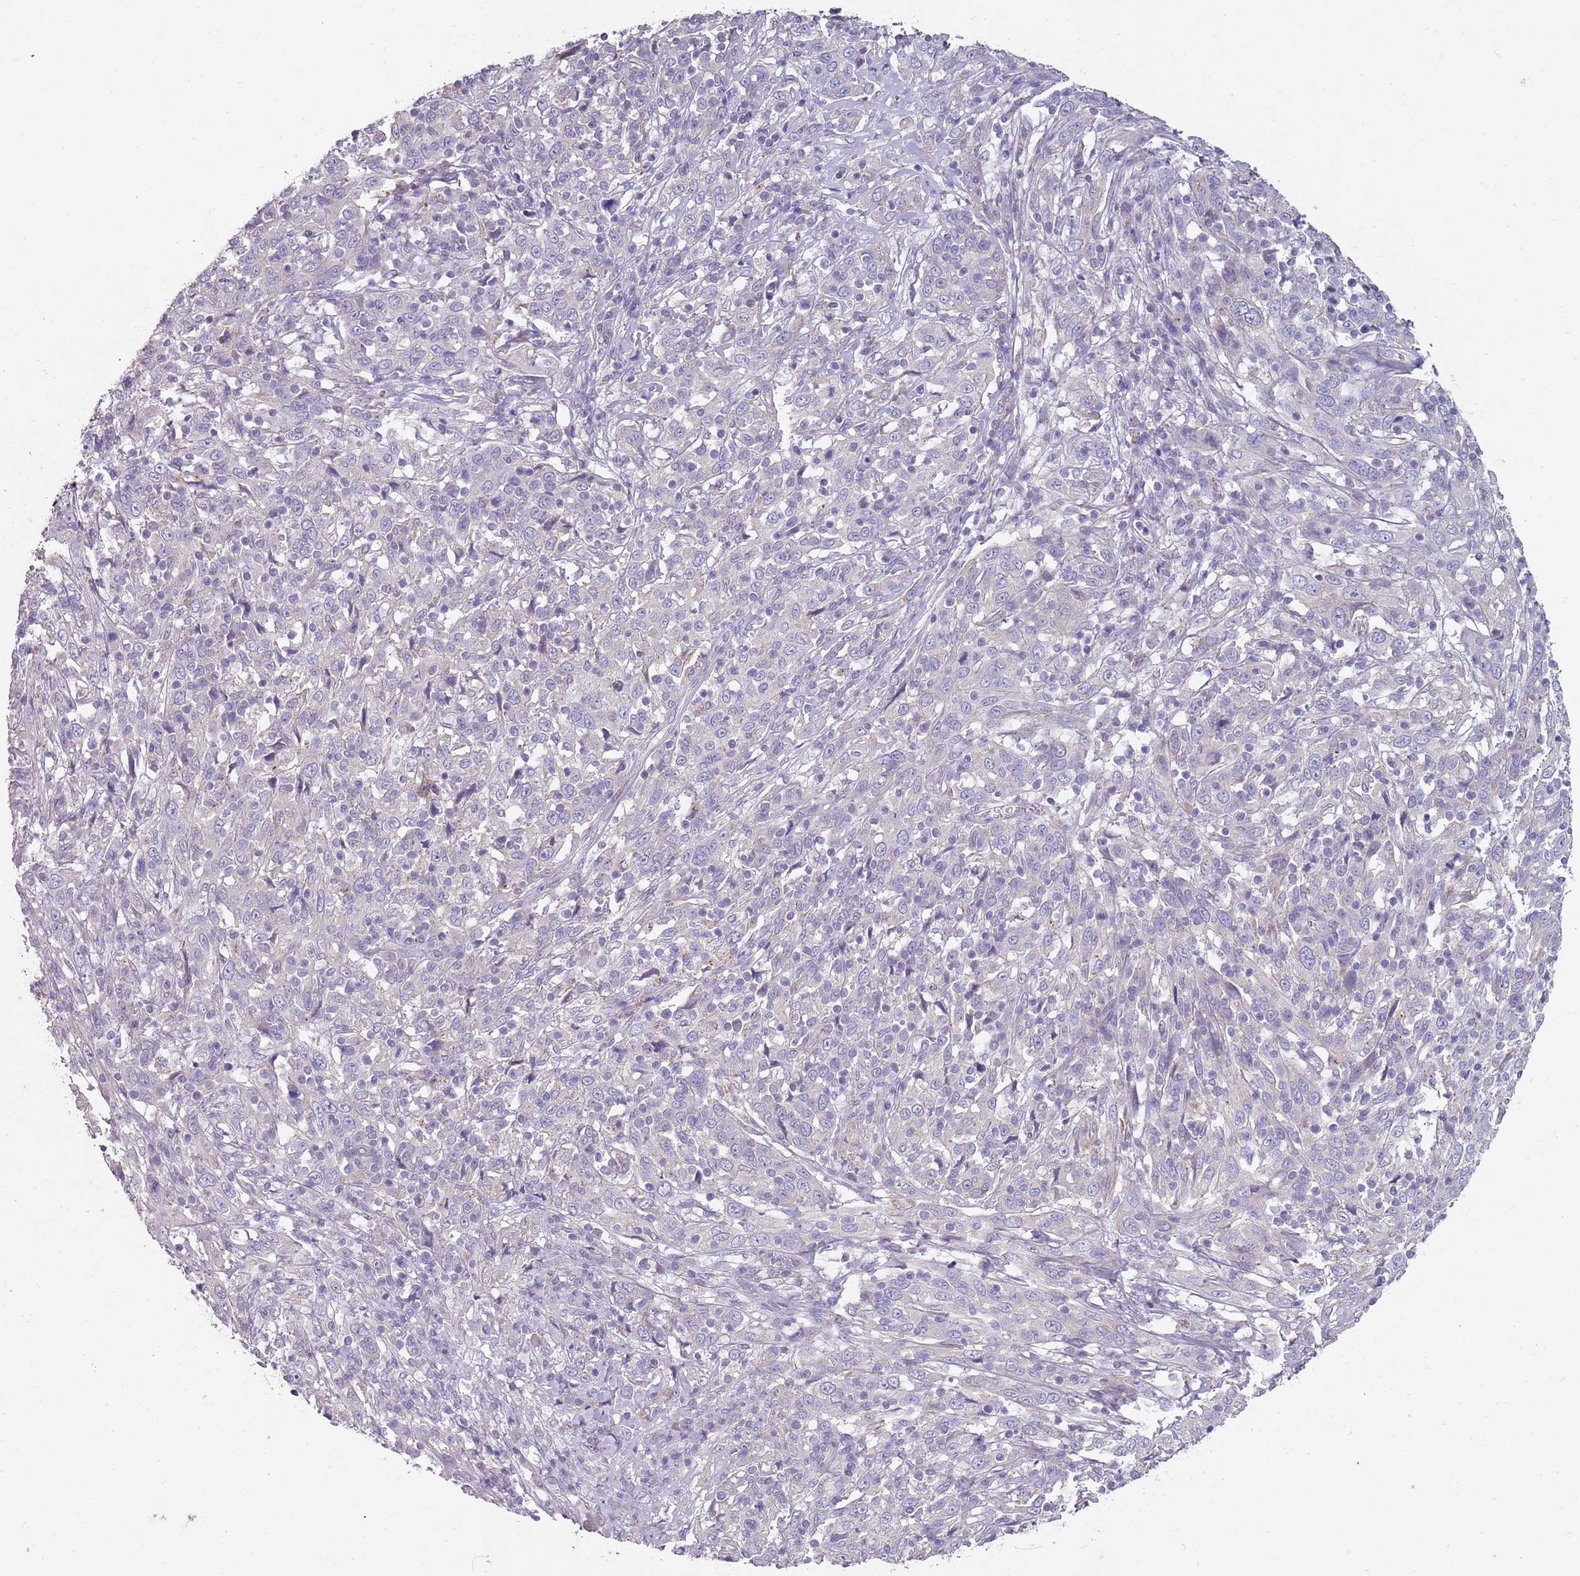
{"staining": {"intensity": "negative", "quantity": "none", "location": "none"}, "tissue": "cervical cancer", "cell_type": "Tumor cells", "image_type": "cancer", "snomed": [{"axis": "morphology", "description": "Squamous cell carcinoma, NOS"}, {"axis": "topography", "description": "Cervix"}], "caption": "Immunohistochemical staining of cervical cancer (squamous cell carcinoma) reveals no significant staining in tumor cells.", "gene": "ZNF583", "patient": {"sex": "female", "age": 46}}